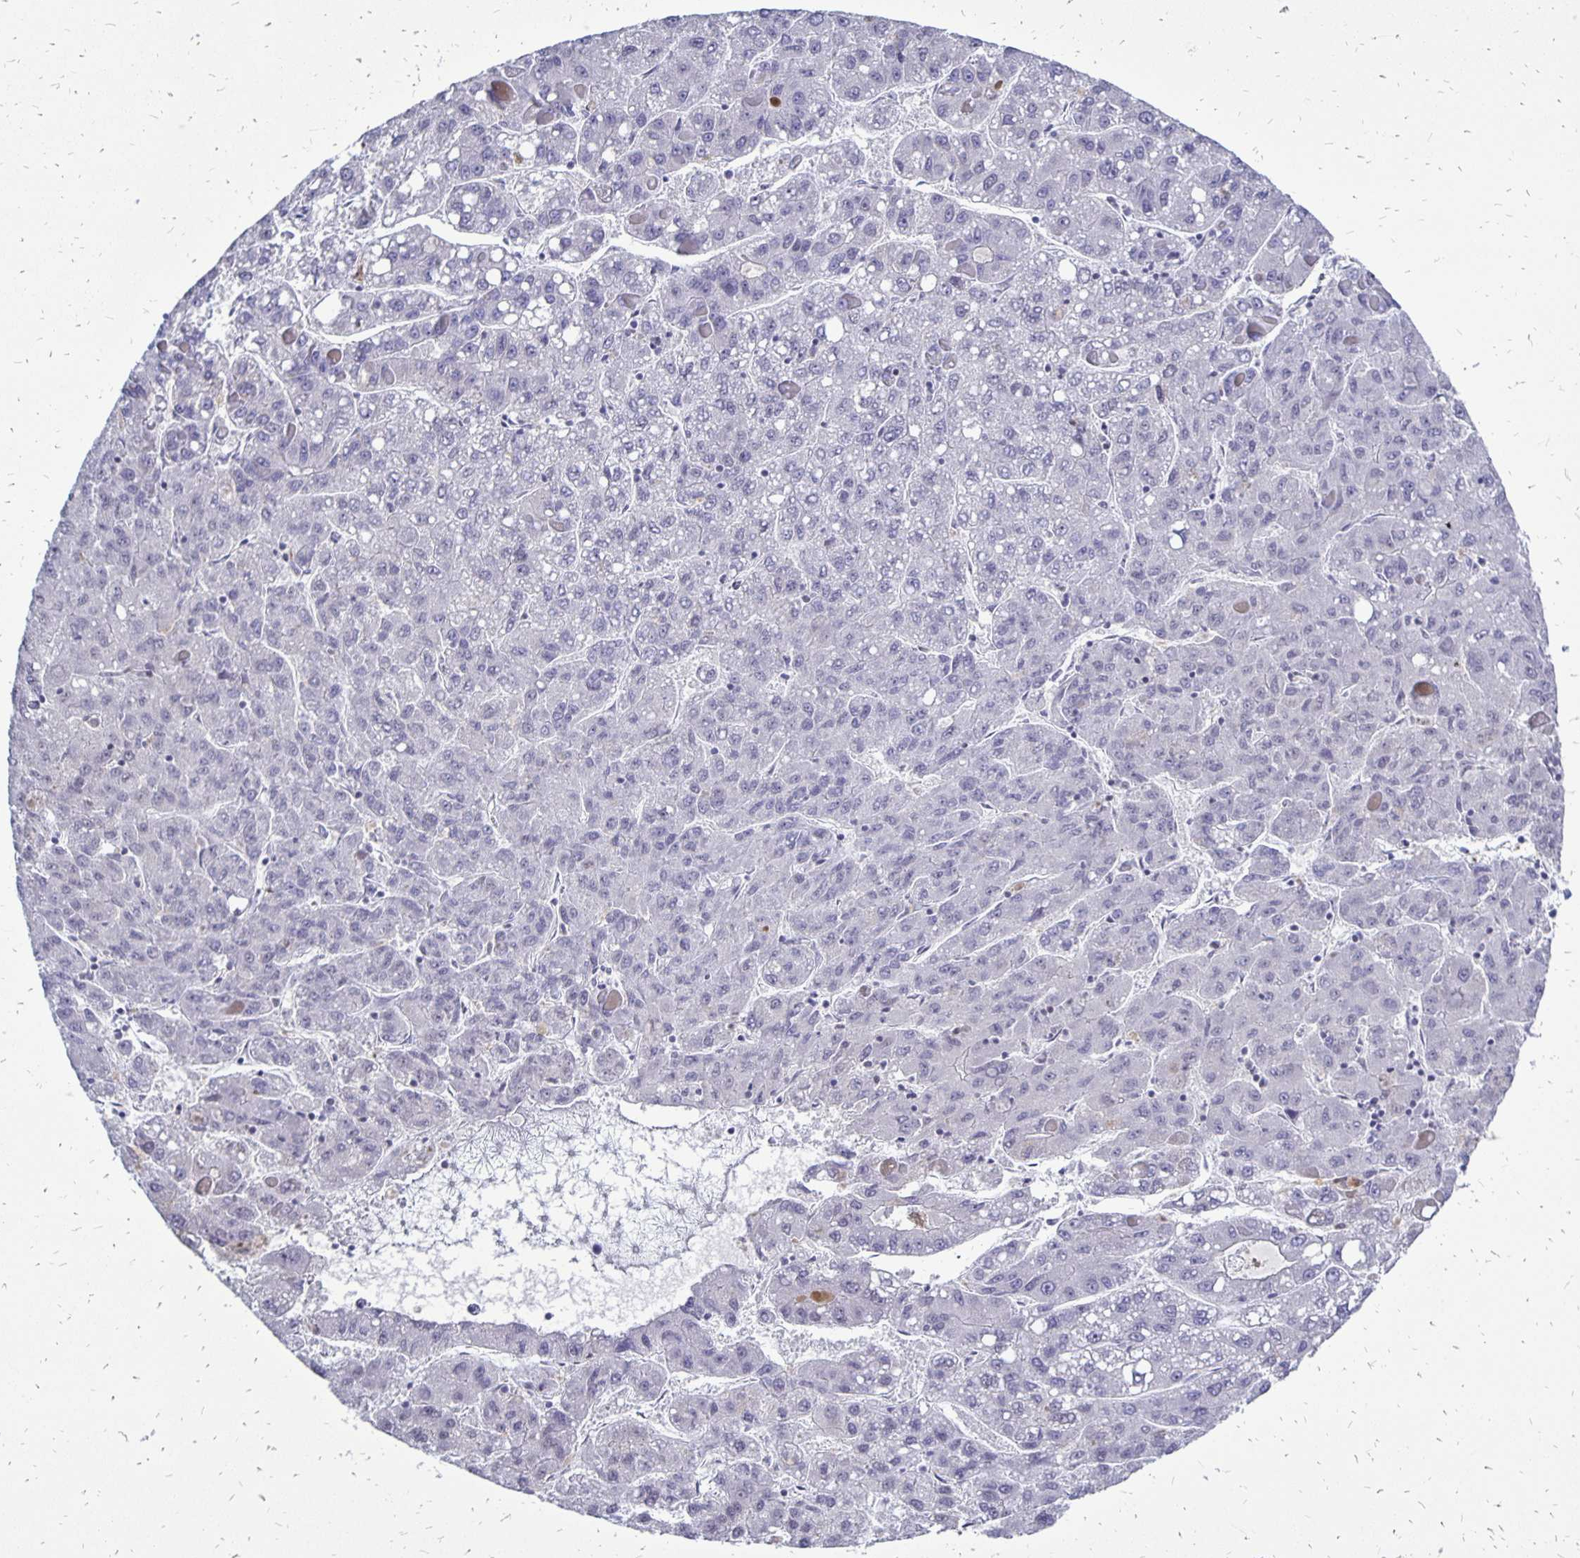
{"staining": {"intensity": "negative", "quantity": "none", "location": "none"}, "tissue": "liver cancer", "cell_type": "Tumor cells", "image_type": "cancer", "snomed": [{"axis": "morphology", "description": "Carcinoma, Hepatocellular, NOS"}, {"axis": "topography", "description": "Liver"}], "caption": "This image is of liver hepatocellular carcinoma stained with immunohistochemistry (IHC) to label a protein in brown with the nuclei are counter-stained blue. There is no expression in tumor cells. Nuclei are stained in blue.", "gene": "DCK", "patient": {"sex": "female", "age": 82}}